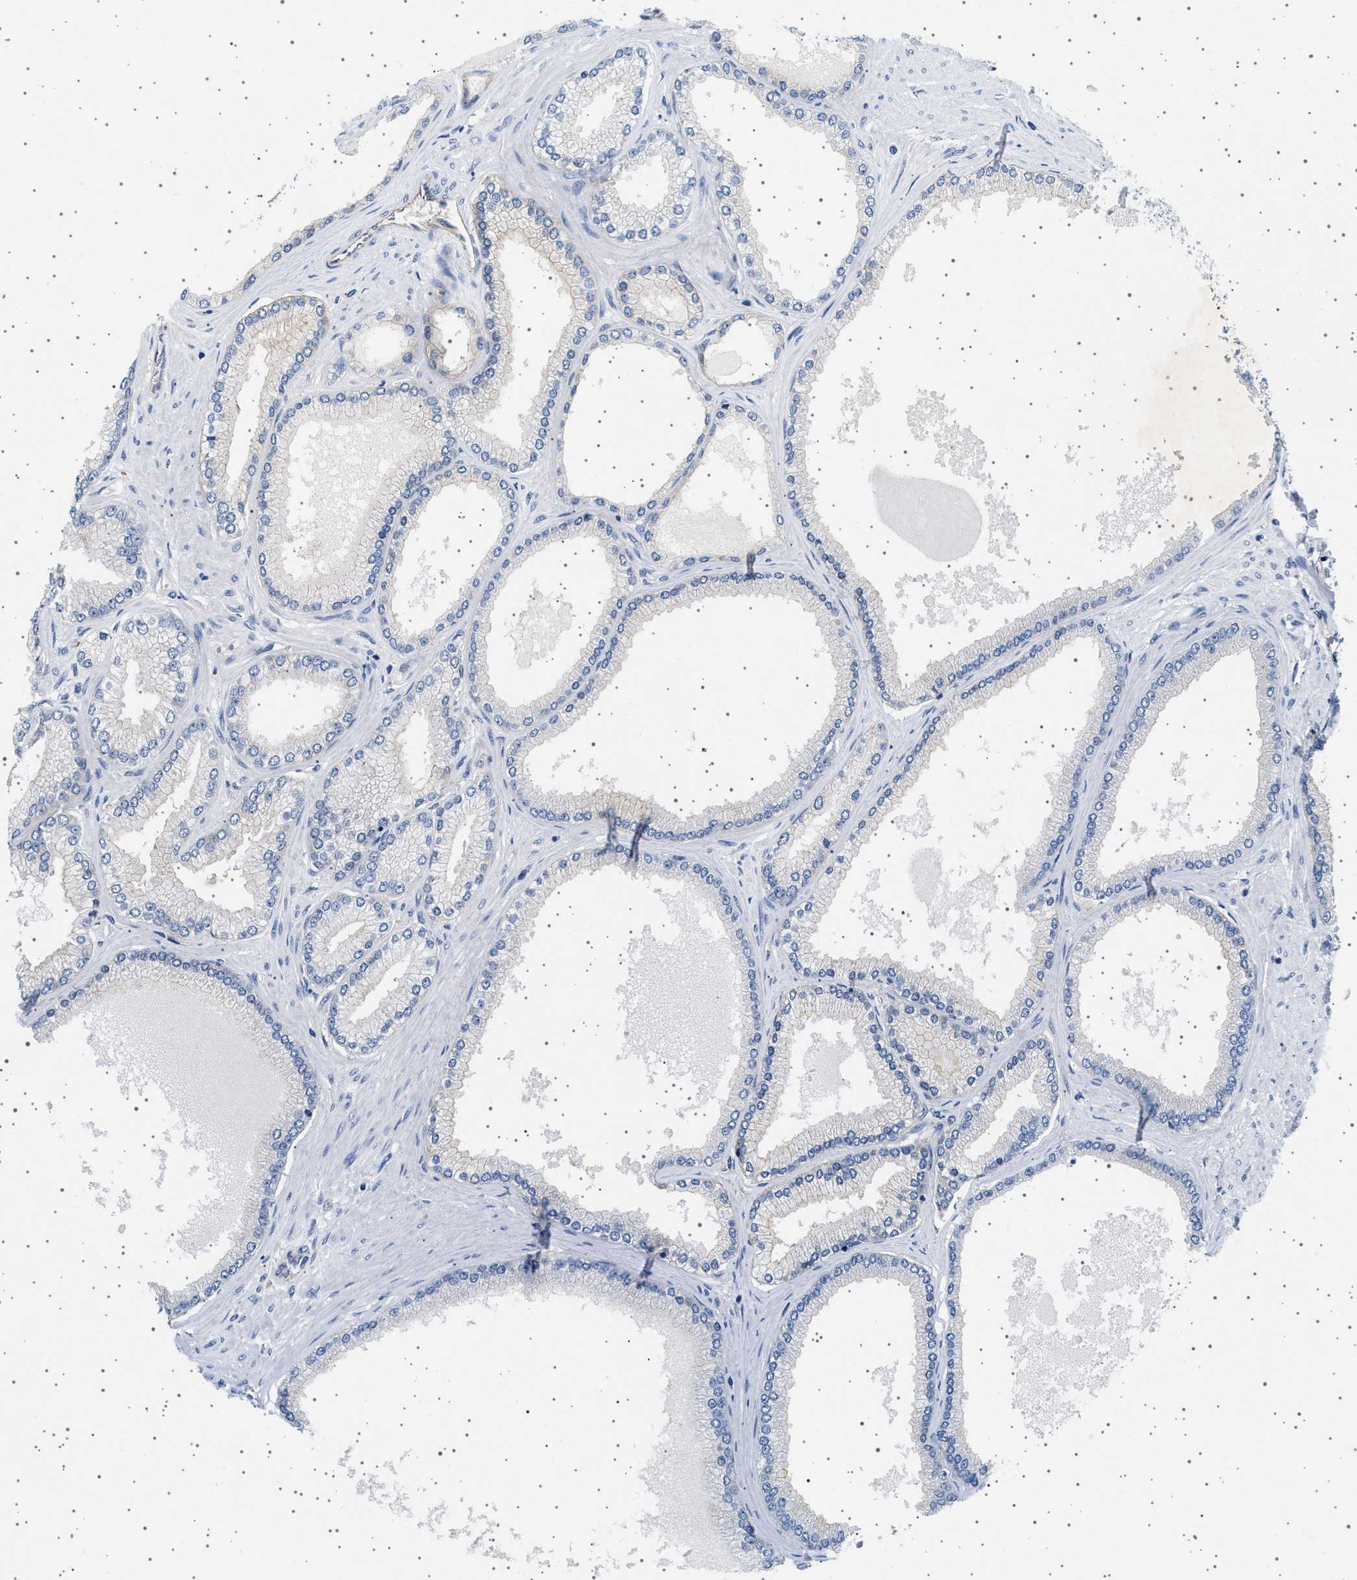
{"staining": {"intensity": "negative", "quantity": "none", "location": "none"}, "tissue": "prostate cancer", "cell_type": "Tumor cells", "image_type": "cancer", "snomed": [{"axis": "morphology", "description": "Adenocarcinoma, High grade"}, {"axis": "topography", "description": "Prostate"}], "caption": "The histopathology image exhibits no significant expression in tumor cells of prostate cancer (adenocarcinoma (high-grade)).", "gene": "PLPP6", "patient": {"sex": "male", "age": 61}}